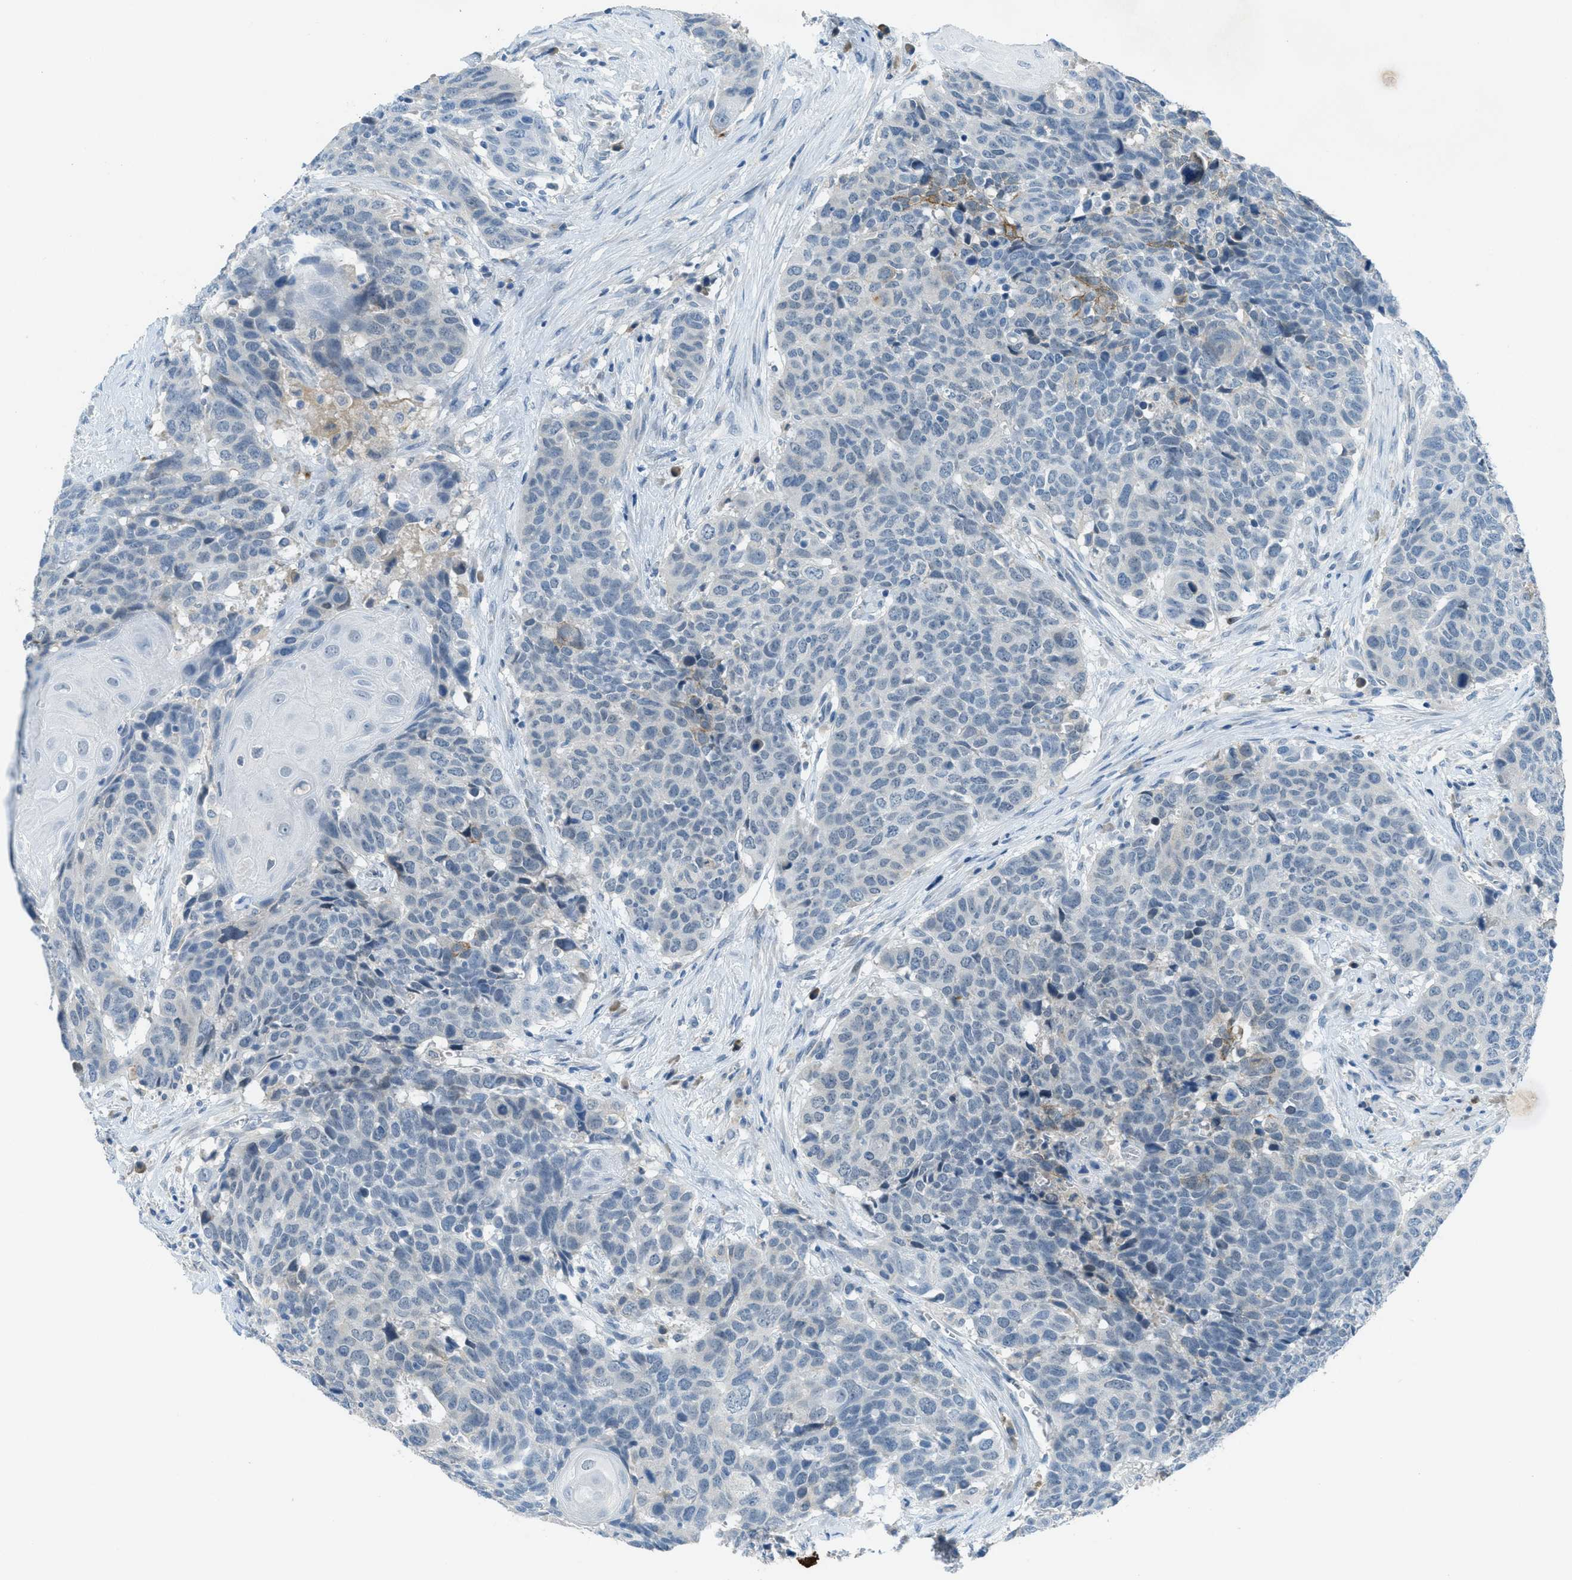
{"staining": {"intensity": "negative", "quantity": "none", "location": "none"}, "tissue": "head and neck cancer", "cell_type": "Tumor cells", "image_type": "cancer", "snomed": [{"axis": "morphology", "description": "Squamous cell carcinoma, NOS"}, {"axis": "topography", "description": "Head-Neck"}], "caption": "High power microscopy histopathology image of an immunohistochemistry micrograph of head and neck squamous cell carcinoma, revealing no significant expression in tumor cells. (DAB immunohistochemistry (IHC) visualized using brightfield microscopy, high magnification).", "gene": "KLHL8", "patient": {"sex": "male", "age": 66}}